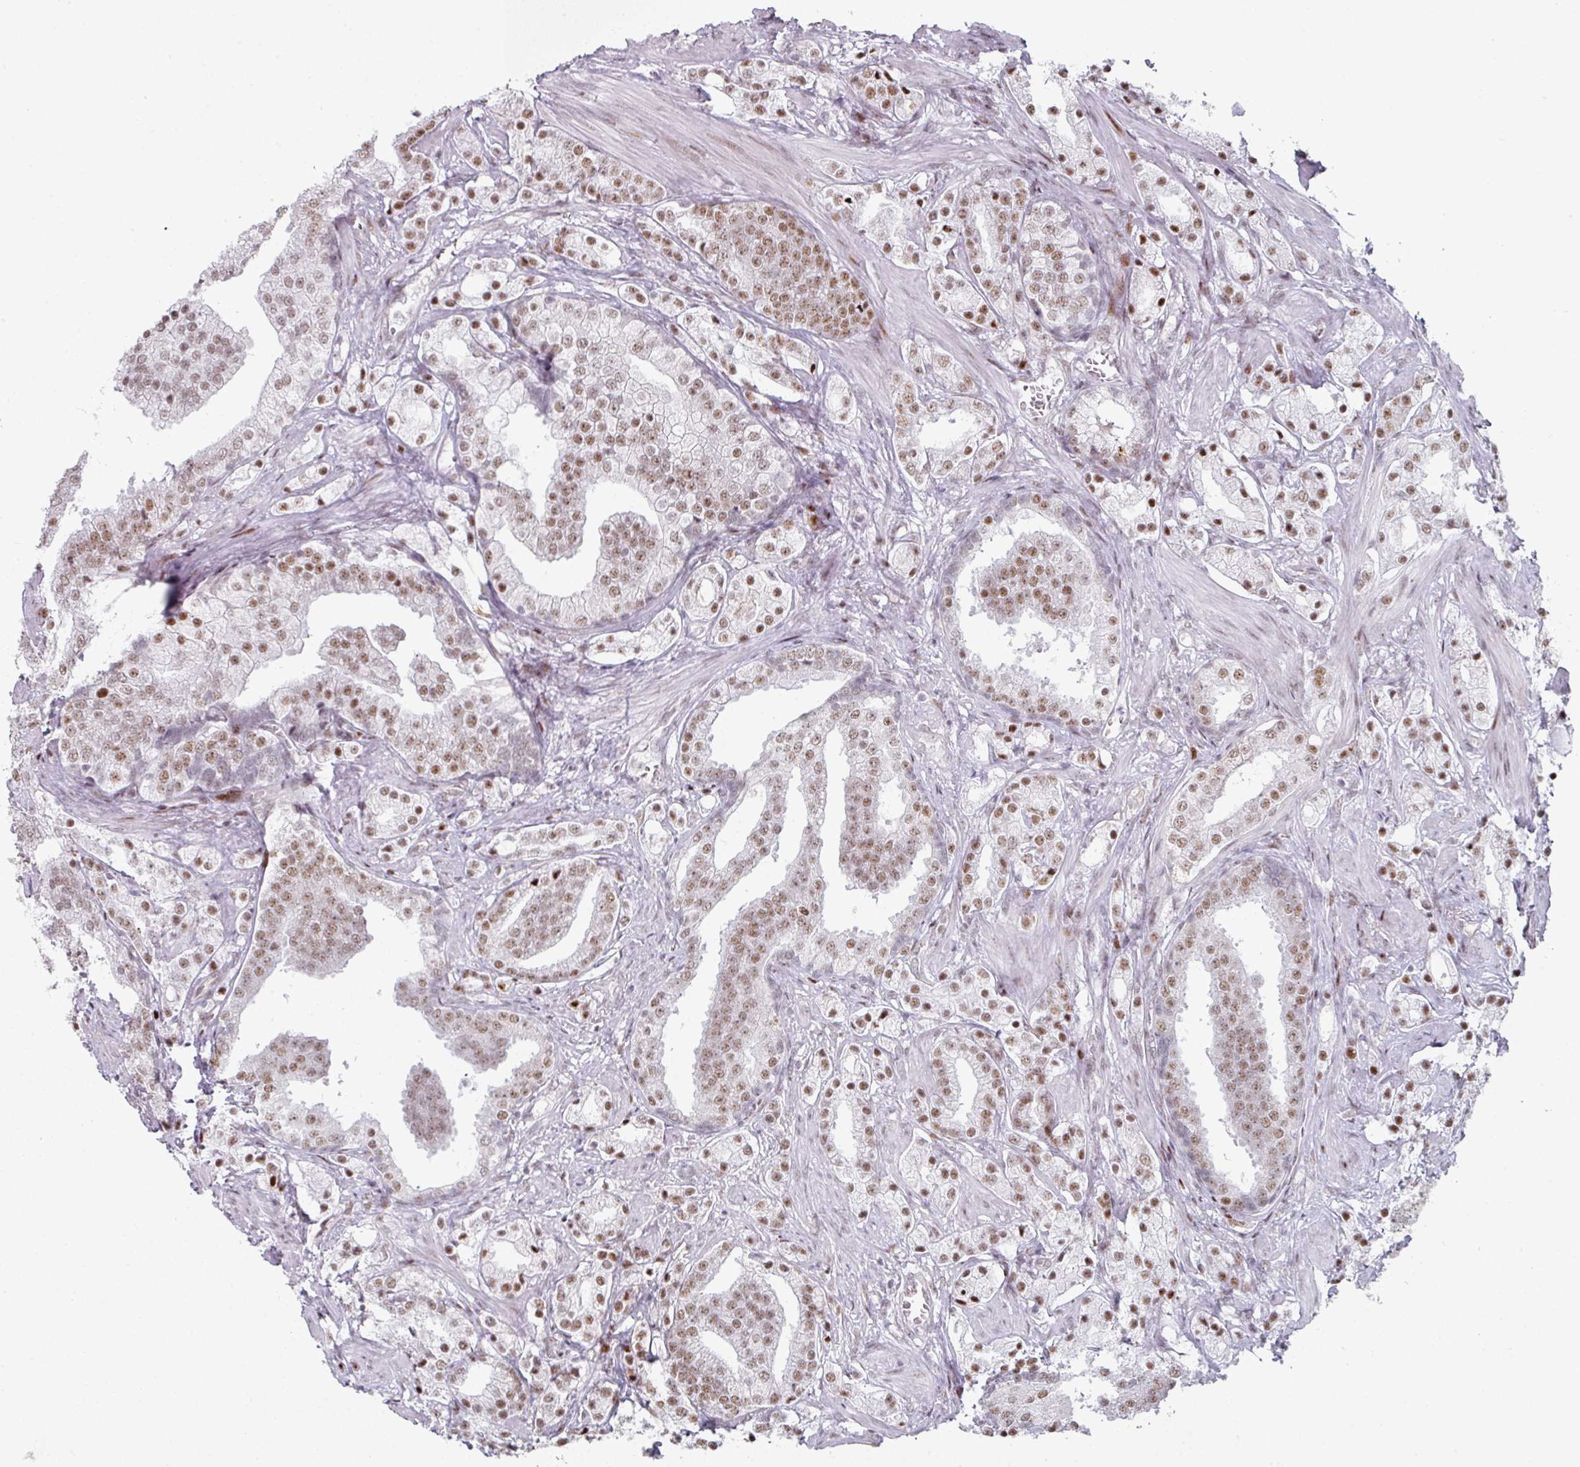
{"staining": {"intensity": "moderate", "quantity": ">75%", "location": "nuclear"}, "tissue": "prostate cancer", "cell_type": "Tumor cells", "image_type": "cancer", "snomed": [{"axis": "morphology", "description": "Adenocarcinoma, High grade"}, {"axis": "topography", "description": "Prostate"}], "caption": "Immunohistochemical staining of human adenocarcinoma (high-grade) (prostate) demonstrates medium levels of moderate nuclear protein staining in approximately >75% of tumor cells.", "gene": "SF3B5", "patient": {"sex": "male", "age": 50}}